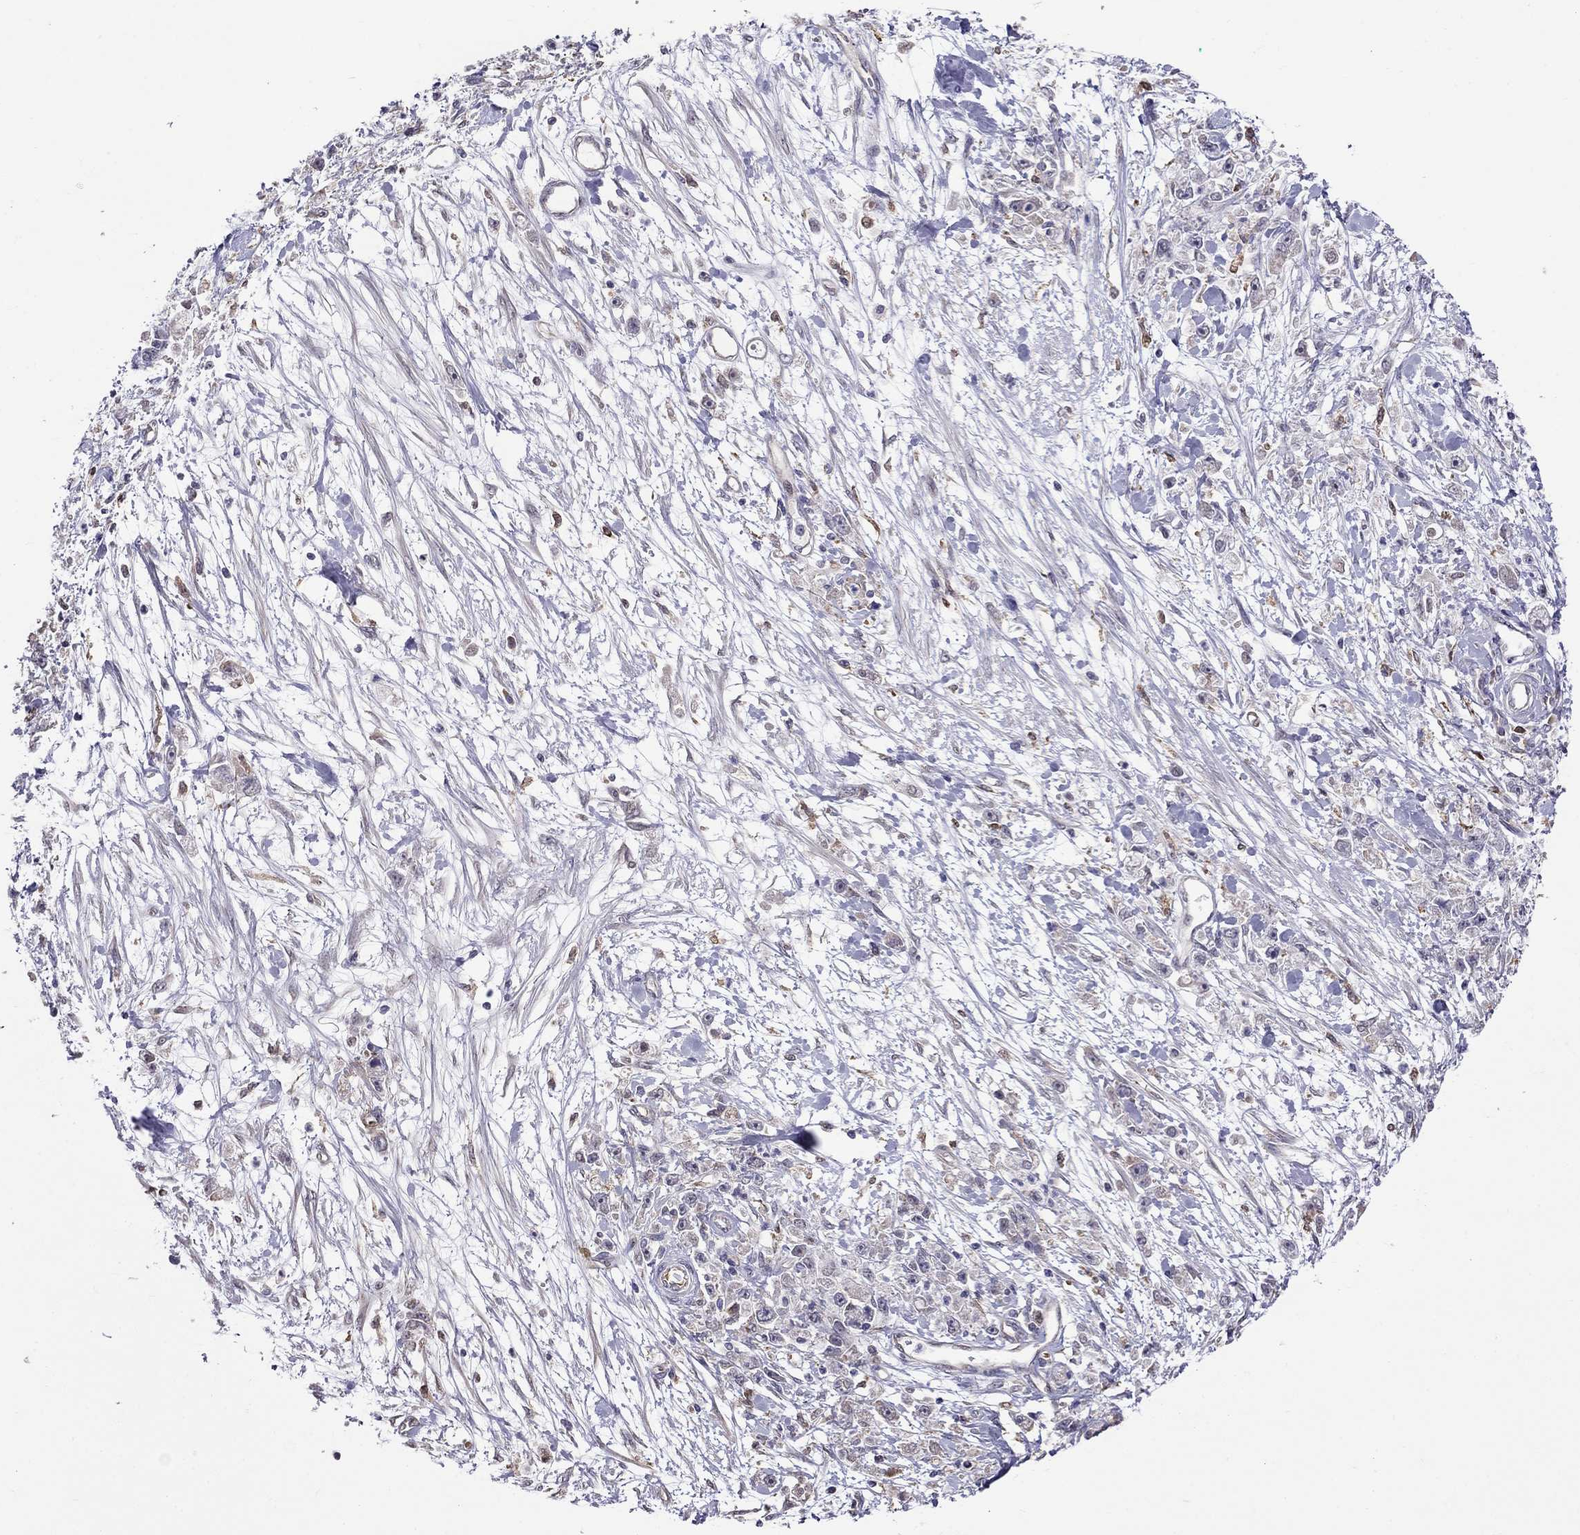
{"staining": {"intensity": "weak", "quantity": "<25%", "location": "cytoplasmic/membranous"}, "tissue": "stomach cancer", "cell_type": "Tumor cells", "image_type": "cancer", "snomed": [{"axis": "morphology", "description": "Adenocarcinoma, NOS"}, {"axis": "topography", "description": "Stomach"}], "caption": "An immunohistochemistry (IHC) micrograph of adenocarcinoma (stomach) is shown. There is no staining in tumor cells of adenocarcinoma (stomach). Brightfield microscopy of IHC stained with DAB (3,3'-diaminobenzidine) (brown) and hematoxylin (blue), captured at high magnification.", "gene": "ADAM28", "patient": {"sex": "female", "age": 59}}